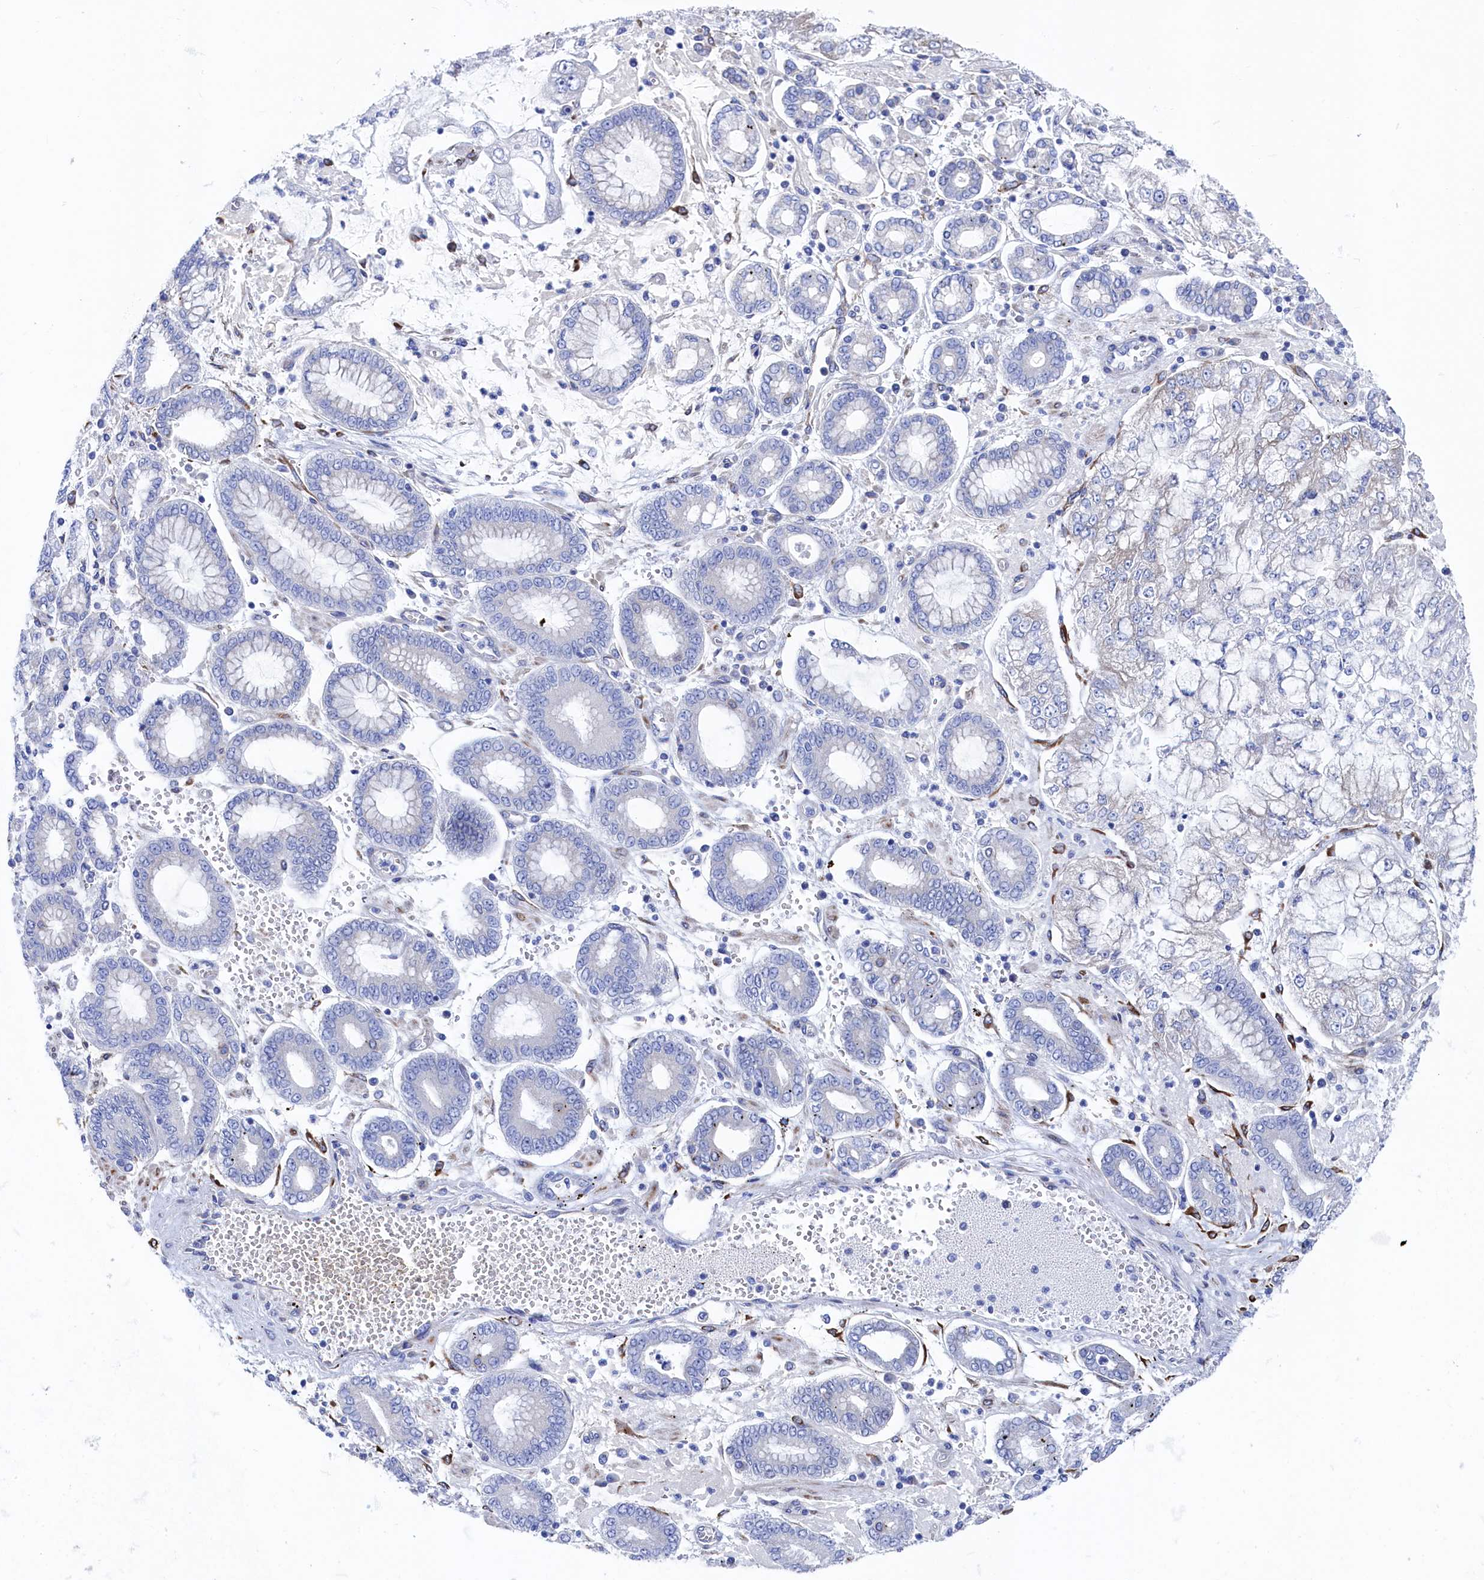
{"staining": {"intensity": "negative", "quantity": "none", "location": "none"}, "tissue": "stomach cancer", "cell_type": "Tumor cells", "image_type": "cancer", "snomed": [{"axis": "morphology", "description": "Adenocarcinoma, NOS"}, {"axis": "topography", "description": "Stomach"}], "caption": "The micrograph displays no significant staining in tumor cells of stomach adenocarcinoma.", "gene": "TMOD2", "patient": {"sex": "male", "age": 76}}